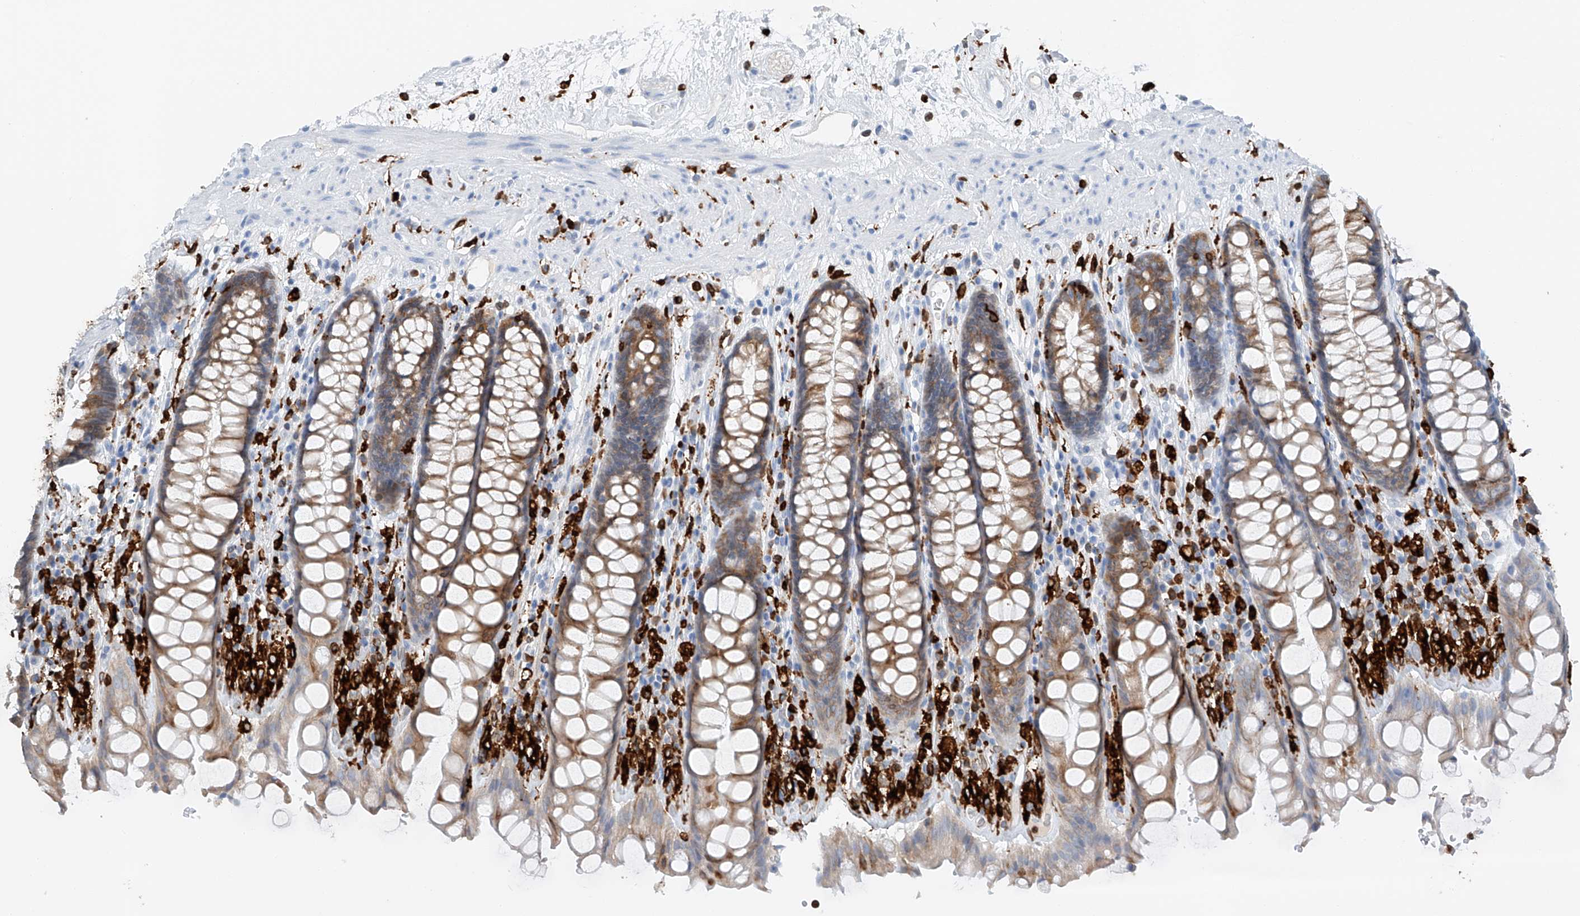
{"staining": {"intensity": "moderate", "quantity": ">75%", "location": "cytoplasmic/membranous"}, "tissue": "rectum", "cell_type": "Glandular cells", "image_type": "normal", "snomed": [{"axis": "morphology", "description": "Normal tissue, NOS"}, {"axis": "topography", "description": "Rectum"}], "caption": "Glandular cells reveal moderate cytoplasmic/membranous positivity in approximately >75% of cells in normal rectum.", "gene": "TBXAS1", "patient": {"sex": "male", "age": 64}}